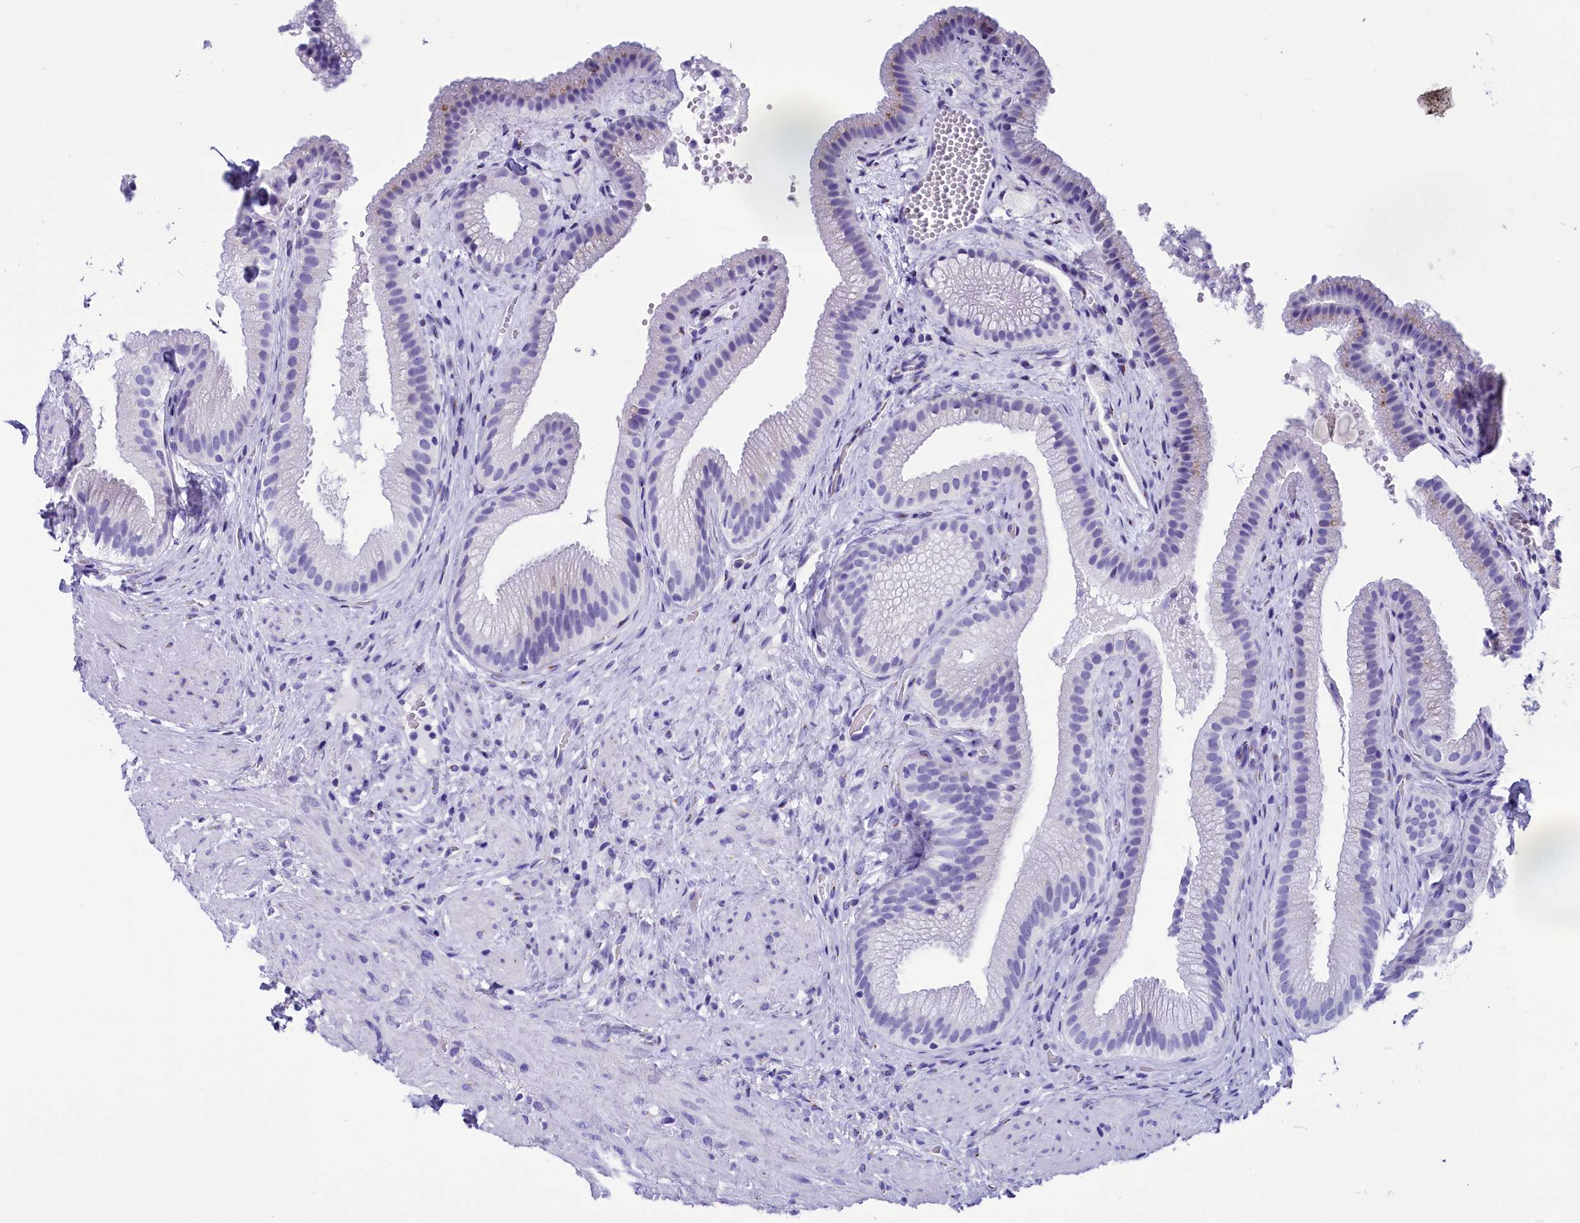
{"staining": {"intensity": "weak", "quantity": "<25%", "location": "cytoplasmic/membranous"}, "tissue": "gallbladder", "cell_type": "Glandular cells", "image_type": "normal", "snomed": [{"axis": "morphology", "description": "Normal tissue, NOS"}, {"axis": "morphology", "description": "Inflammation, NOS"}, {"axis": "topography", "description": "Gallbladder"}], "caption": "Photomicrograph shows no significant protein staining in glandular cells of unremarkable gallbladder. Nuclei are stained in blue.", "gene": "AP3B2", "patient": {"sex": "male", "age": 51}}